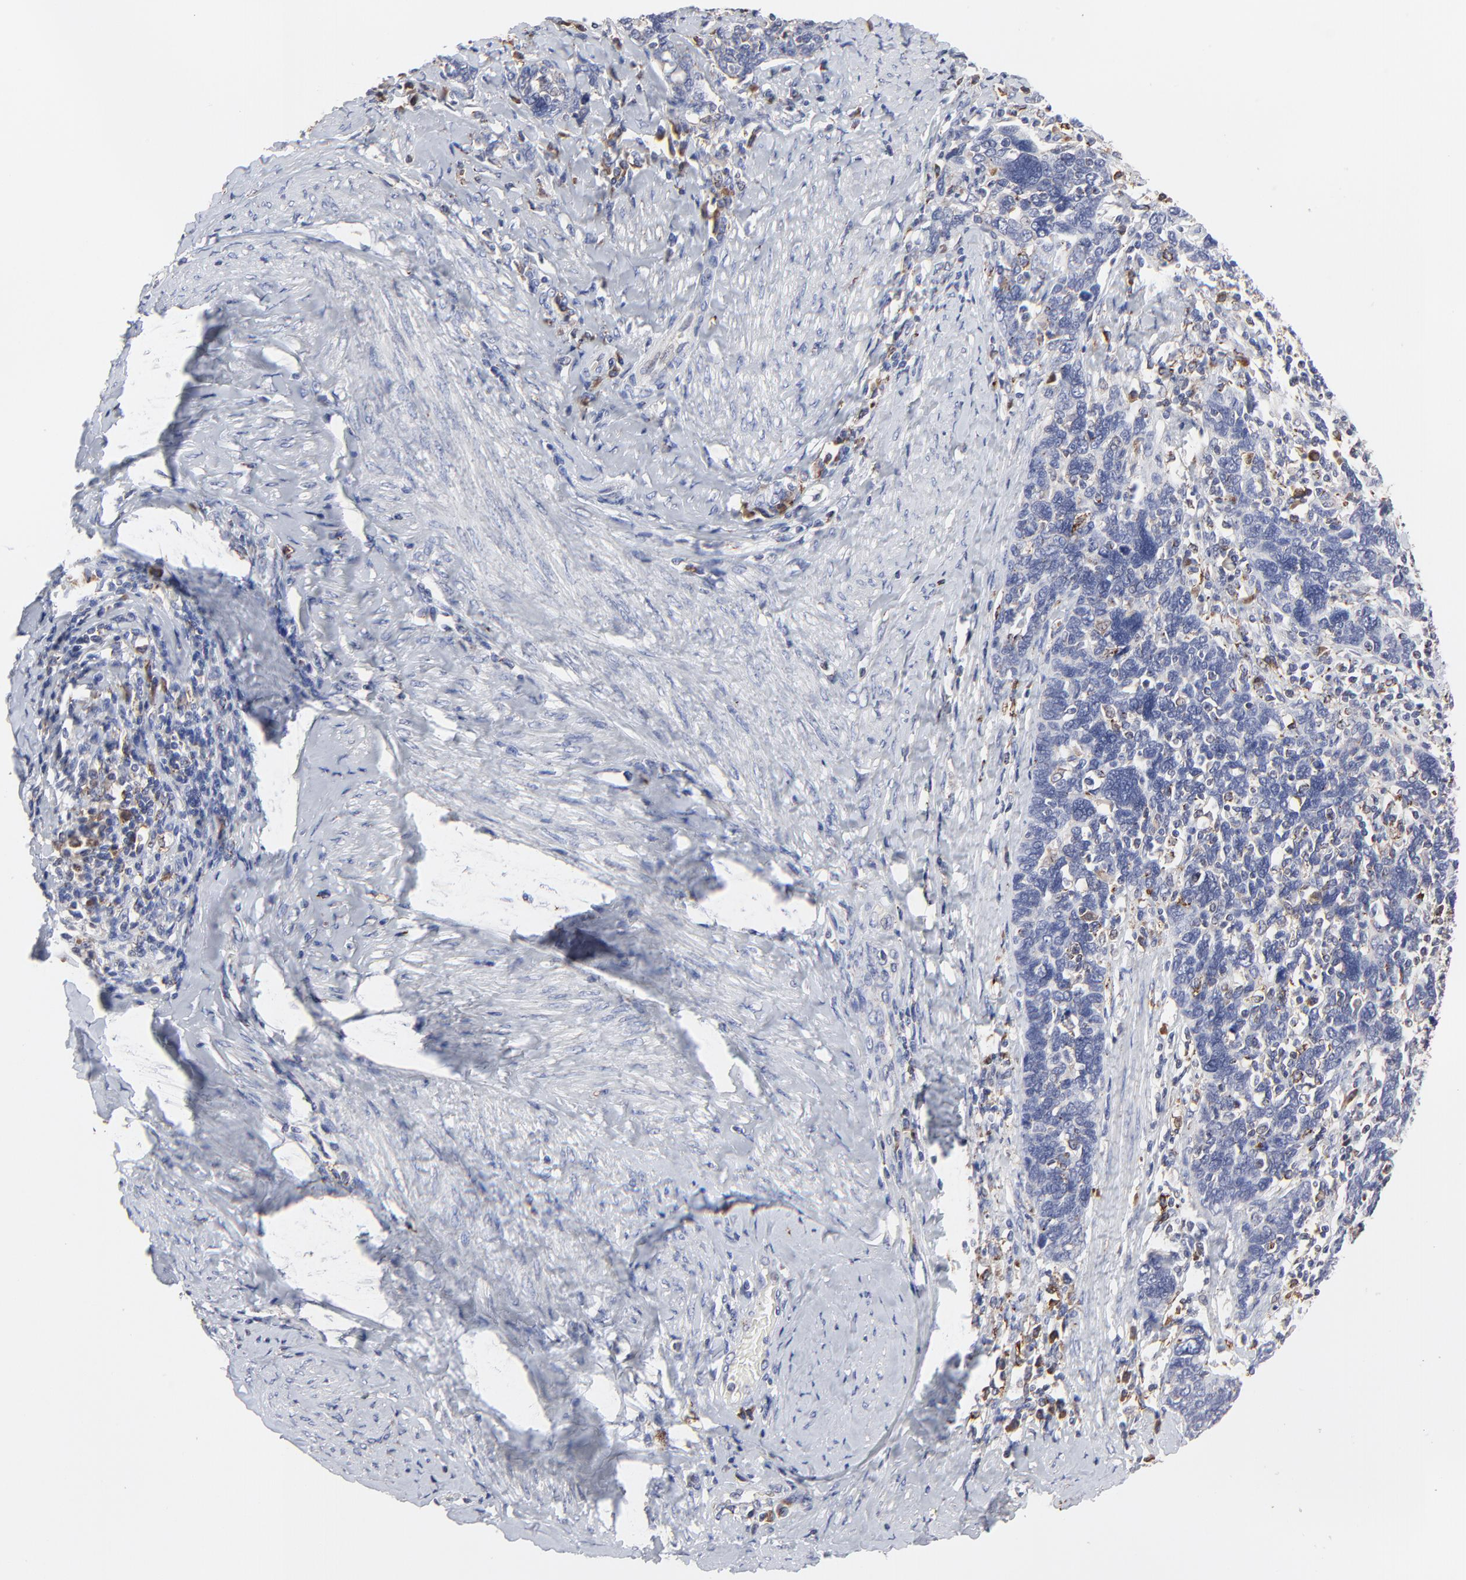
{"staining": {"intensity": "negative", "quantity": "none", "location": "none"}, "tissue": "cervical cancer", "cell_type": "Tumor cells", "image_type": "cancer", "snomed": [{"axis": "morphology", "description": "Squamous cell carcinoma, NOS"}, {"axis": "topography", "description": "Cervix"}], "caption": "Tumor cells show no significant staining in cervical cancer (squamous cell carcinoma).", "gene": "TRIM22", "patient": {"sex": "female", "age": 41}}